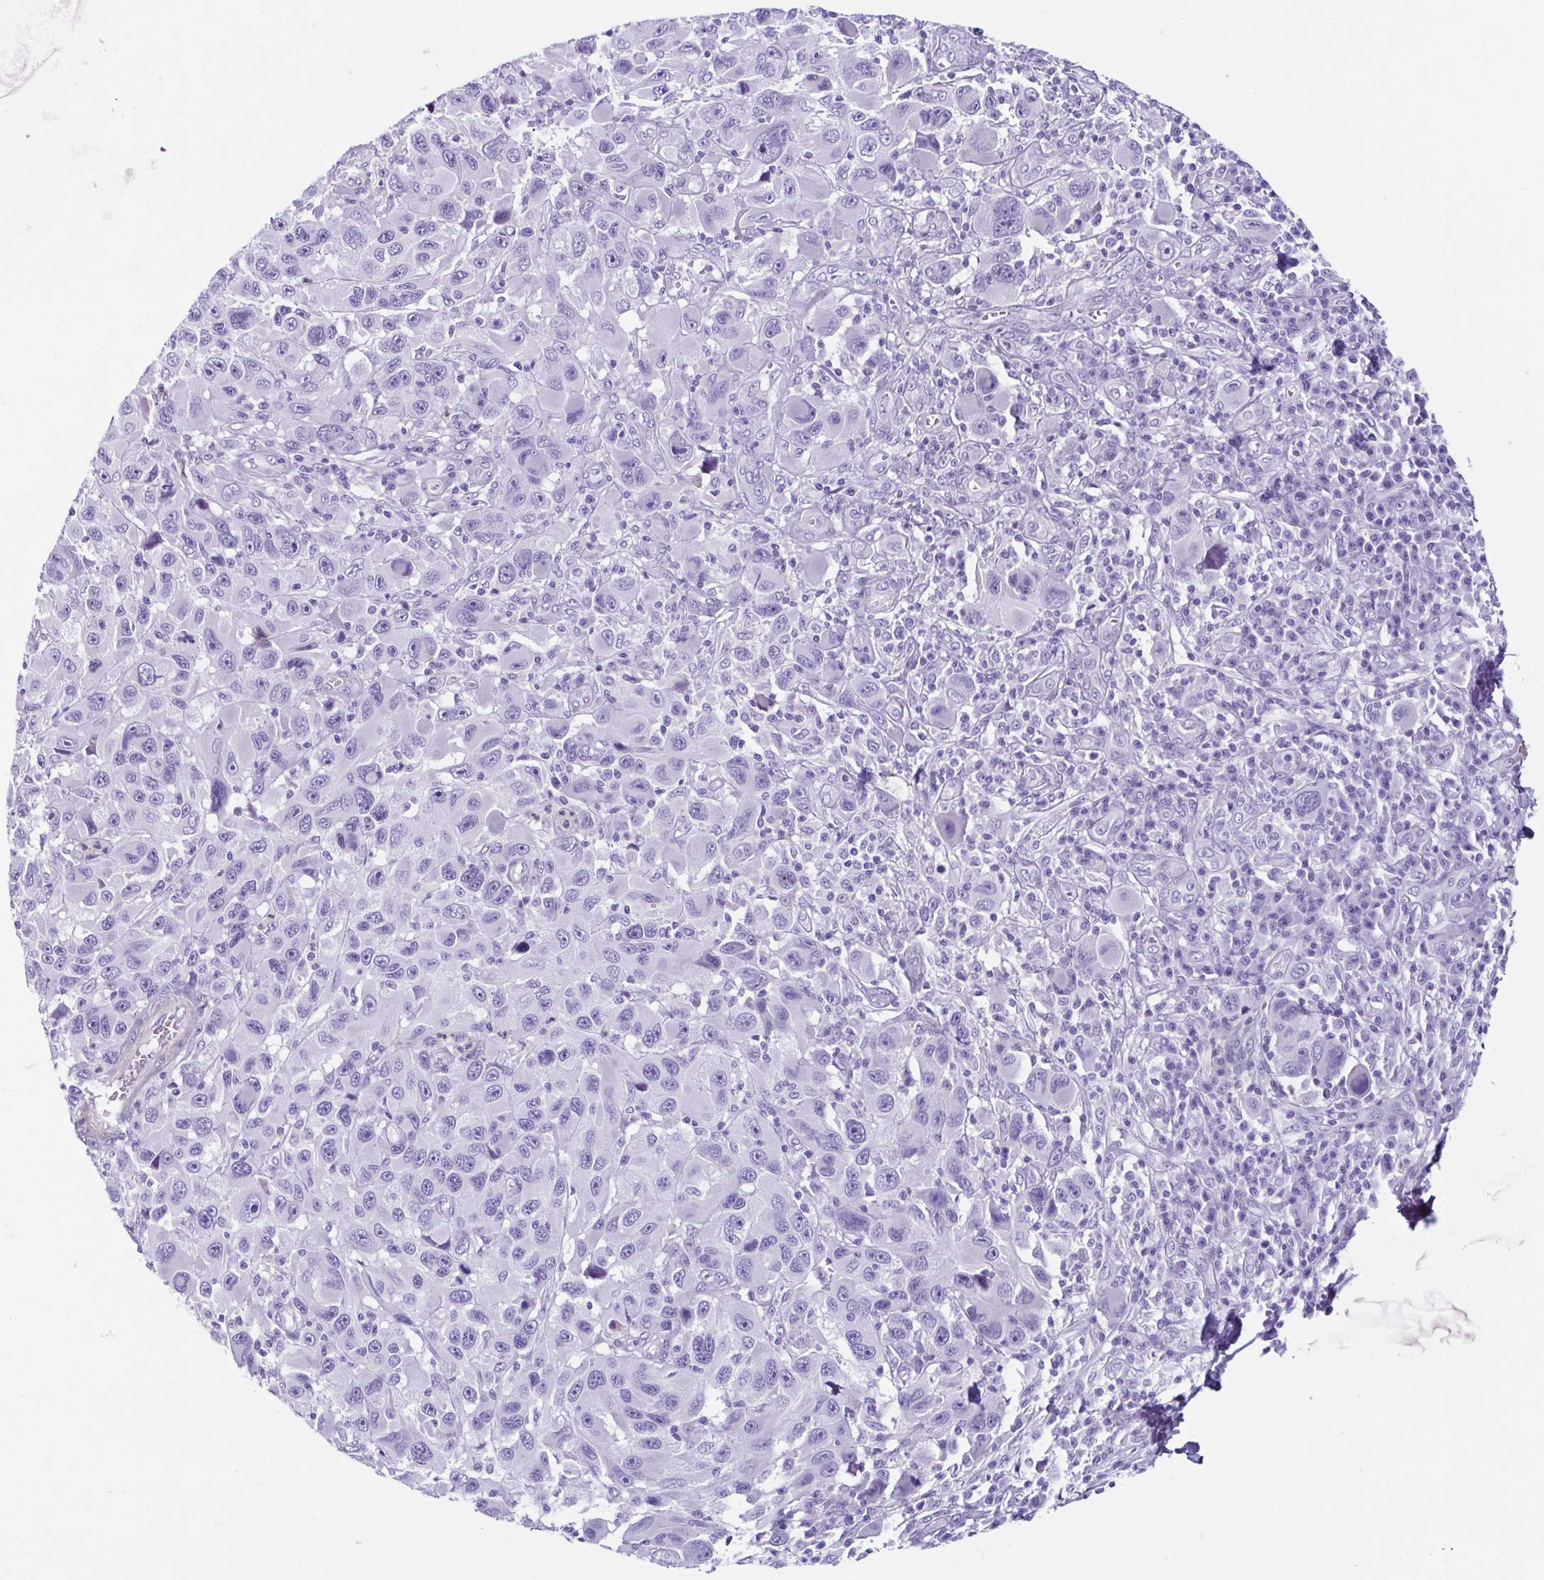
{"staining": {"intensity": "negative", "quantity": "none", "location": "none"}, "tissue": "melanoma", "cell_type": "Tumor cells", "image_type": "cancer", "snomed": [{"axis": "morphology", "description": "Malignant melanoma, NOS"}, {"axis": "topography", "description": "Skin"}], "caption": "An IHC histopathology image of malignant melanoma is shown. There is no staining in tumor cells of malignant melanoma.", "gene": "CYP11B1", "patient": {"sex": "male", "age": 53}}